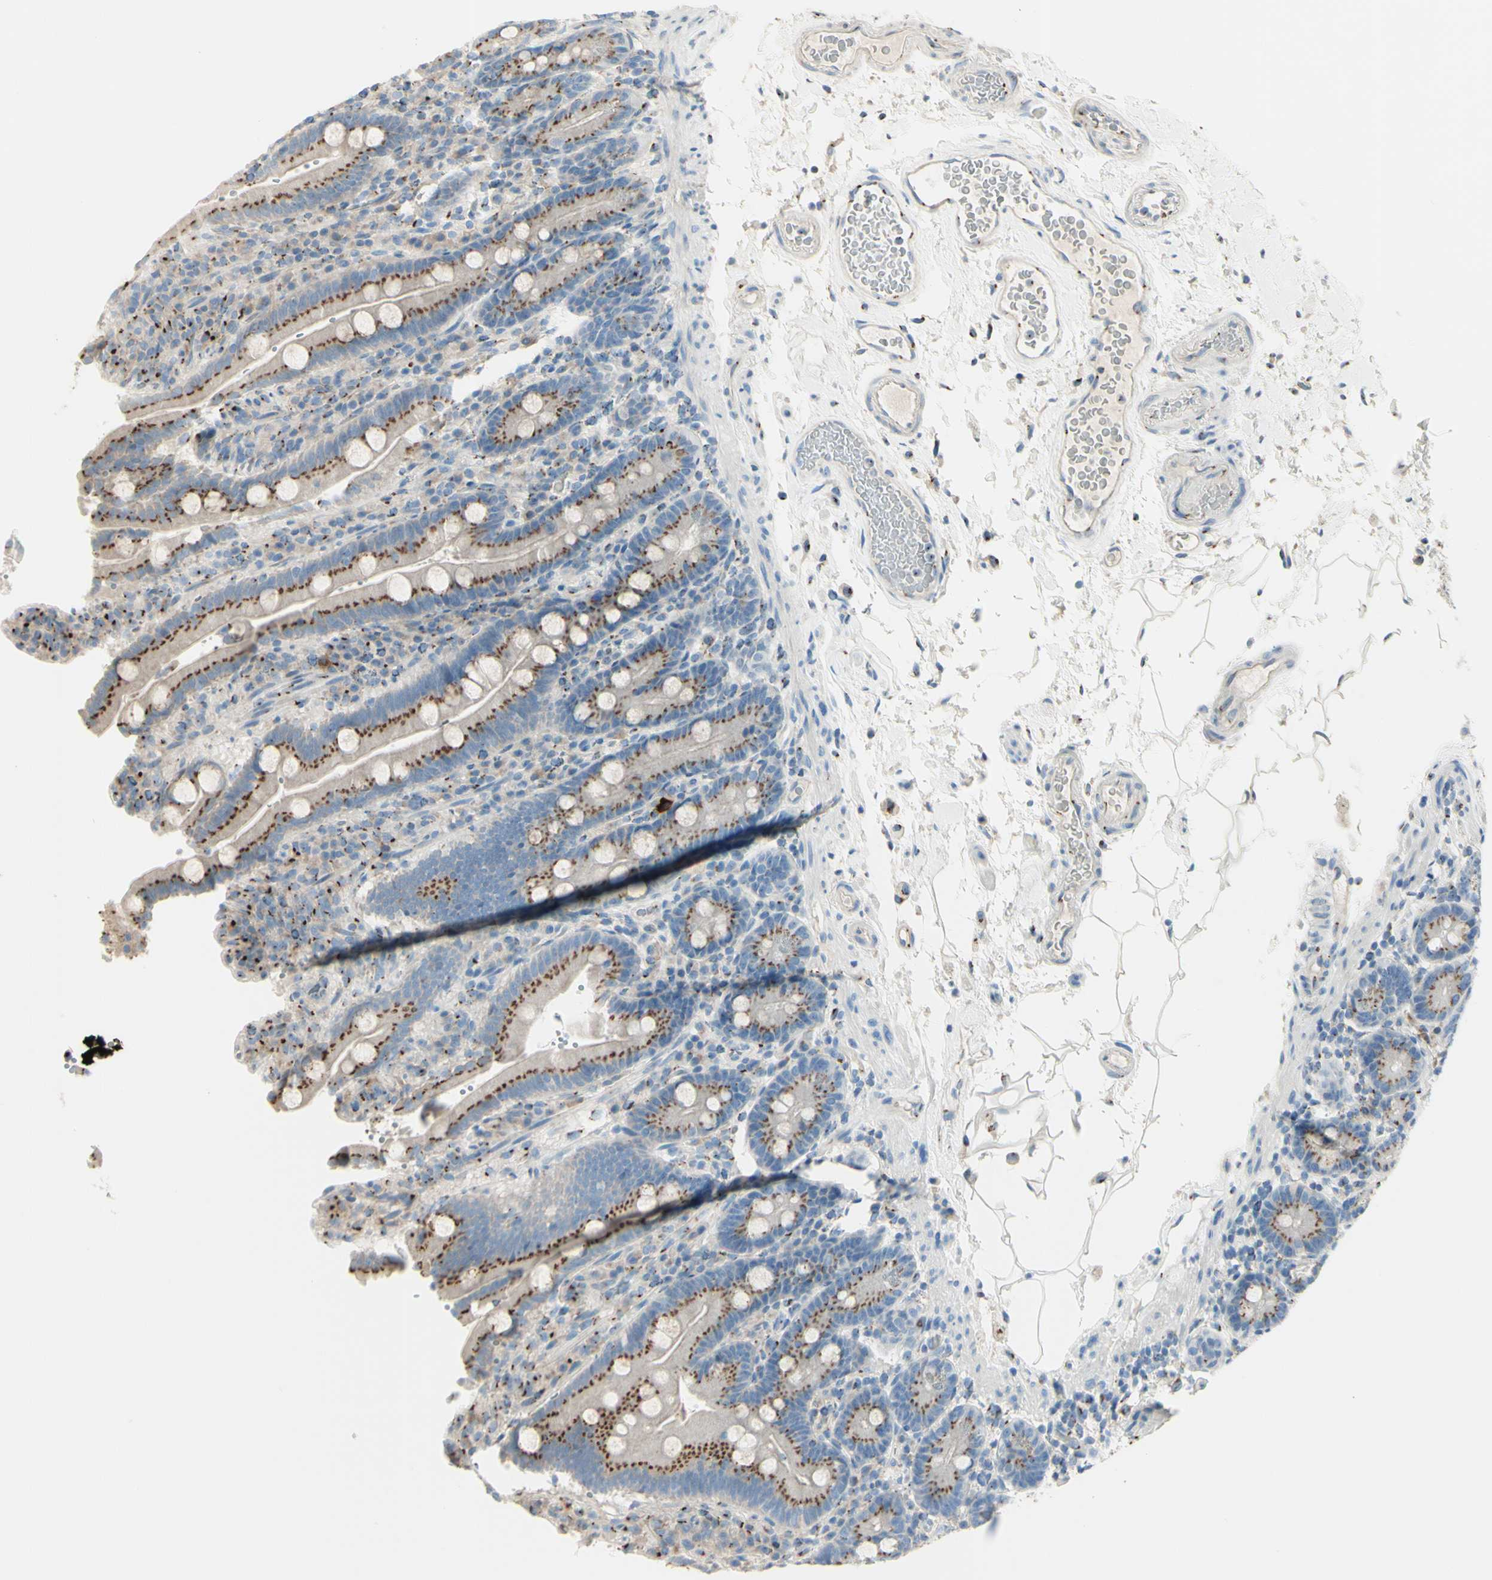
{"staining": {"intensity": "strong", "quantity": ">75%", "location": "cytoplasmic/membranous"}, "tissue": "duodenum", "cell_type": "Glandular cells", "image_type": "normal", "snomed": [{"axis": "morphology", "description": "Normal tissue, NOS"}, {"axis": "topography", "description": "Small intestine, NOS"}], "caption": "Immunohistochemistry (IHC) staining of normal duodenum, which shows high levels of strong cytoplasmic/membranous staining in approximately >75% of glandular cells indicating strong cytoplasmic/membranous protein staining. The staining was performed using DAB (brown) for protein detection and nuclei were counterstained in hematoxylin (blue).", "gene": "B4GALT1", "patient": {"sex": "female", "age": 71}}